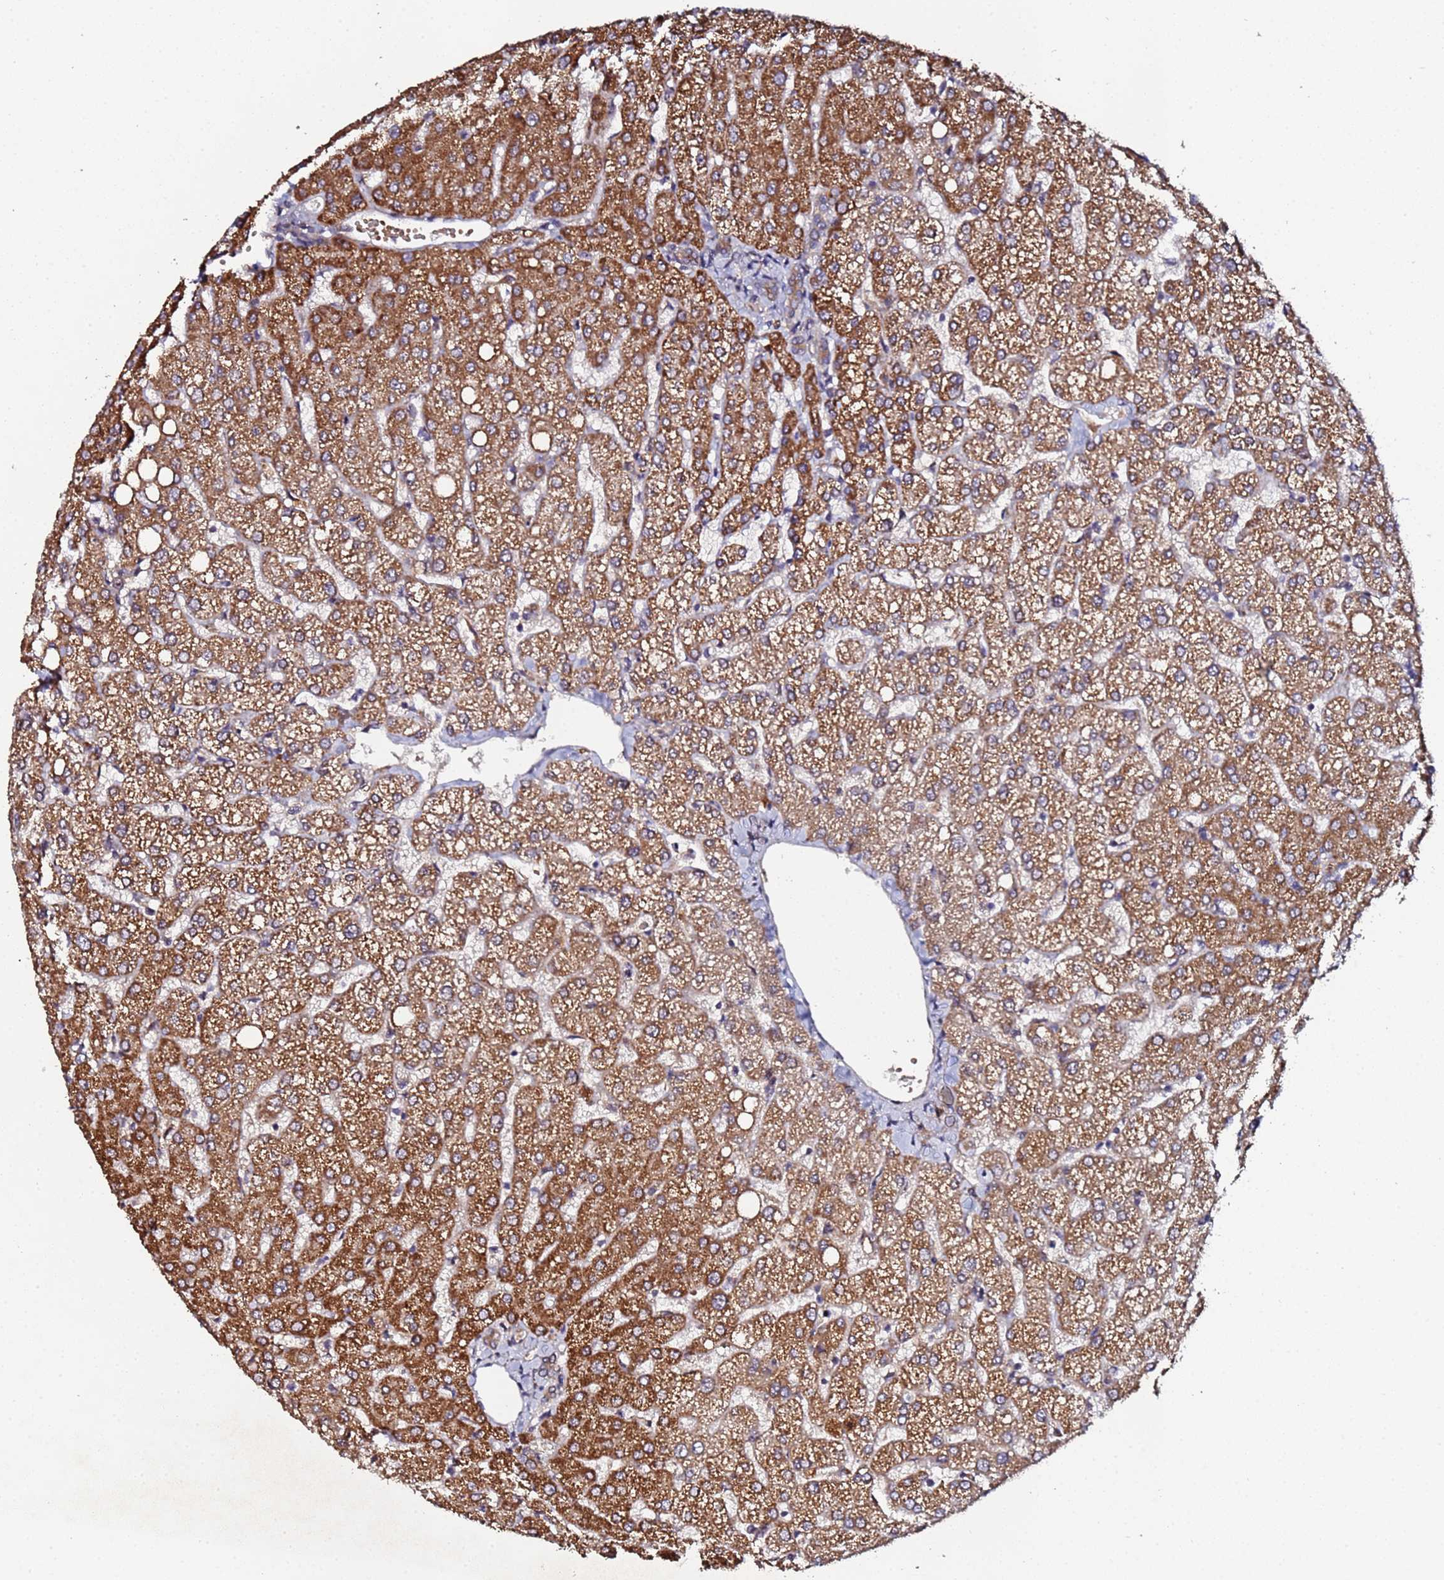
{"staining": {"intensity": "moderate", "quantity": ">75%", "location": "cytoplasmic/membranous"}, "tissue": "liver", "cell_type": "Cholangiocytes", "image_type": "normal", "snomed": [{"axis": "morphology", "description": "Normal tissue, NOS"}, {"axis": "topography", "description": "Liver"}], "caption": "Immunohistochemistry (IHC) photomicrograph of unremarkable liver: liver stained using immunohistochemistry exhibits medium levels of moderate protein expression localized specifically in the cytoplasmic/membranous of cholangiocytes, appearing as a cytoplasmic/membranous brown color.", "gene": "OSER1", "patient": {"sex": "female", "age": 54}}